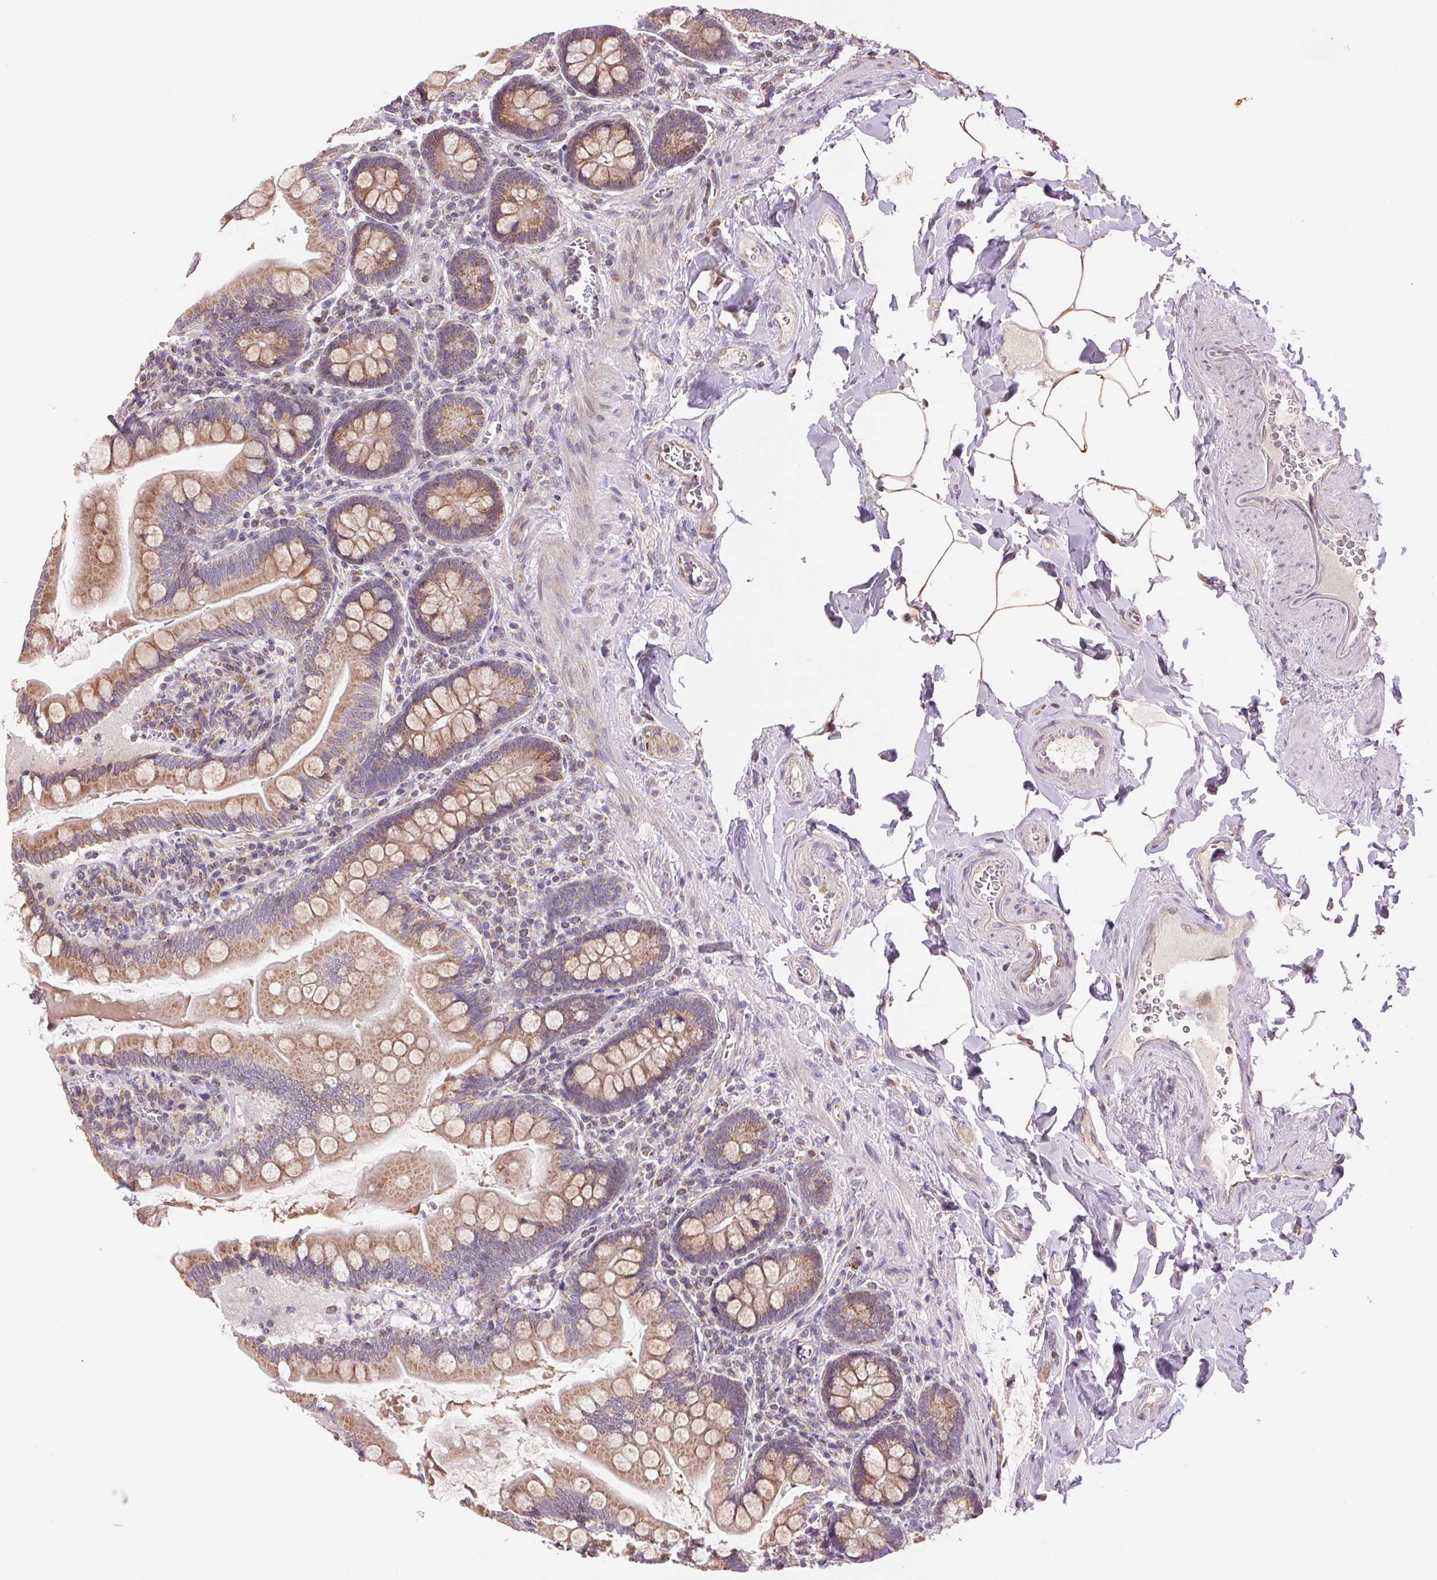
{"staining": {"intensity": "moderate", "quantity": ">75%", "location": "cytoplasmic/membranous"}, "tissue": "small intestine", "cell_type": "Glandular cells", "image_type": "normal", "snomed": [{"axis": "morphology", "description": "Normal tissue, NOS"}, {"axis": "topography", "description": "Small intestine"}], "caption": "Moderate cytoplasmic/membranous expression is present in approximately >75% of glandular cells in normal small intestine. (DAB (3,3'-diaminobenzidine) IHC, brown staining for protein, blue staining for nuclei).", "gene": "DGUOK", "patient": {"sex": "female", "age": 56}}